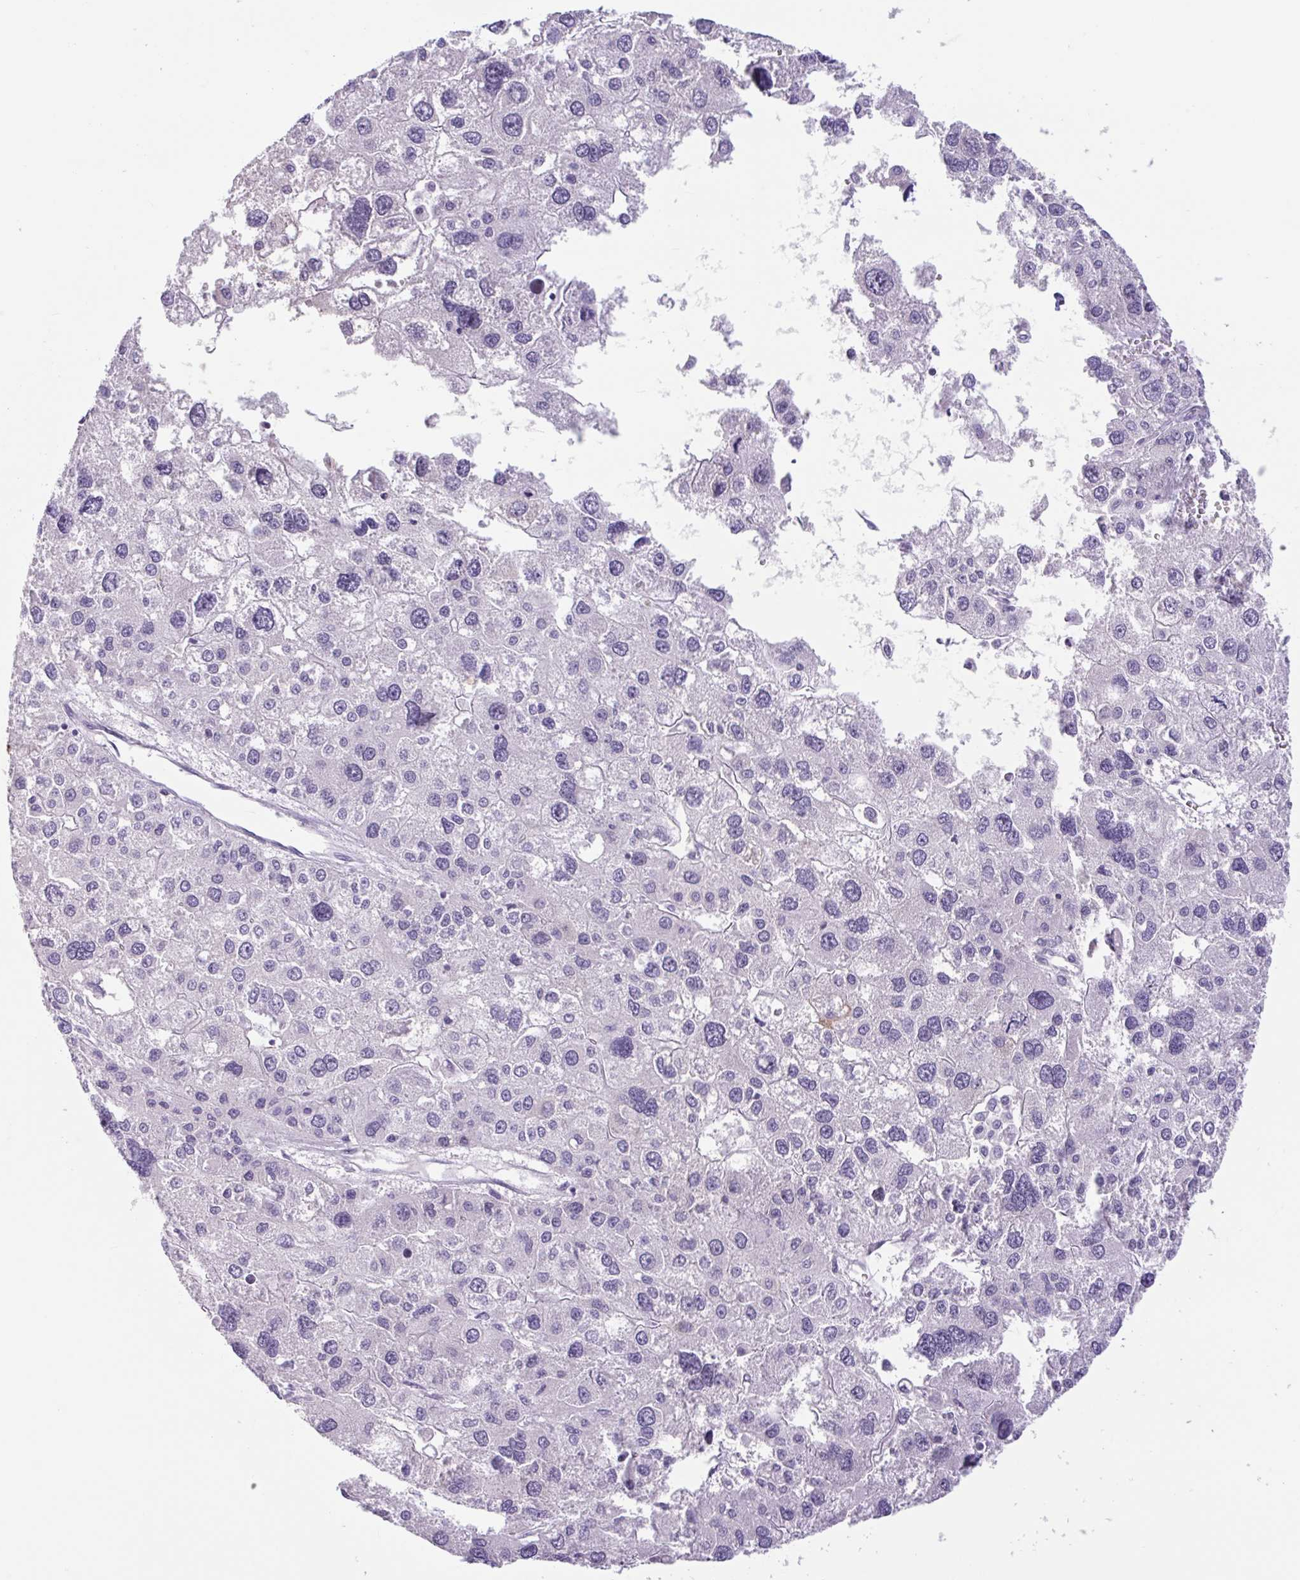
{"staining": {"intensity": "negative", "quantity": "none", "location": "none"}, "tissue": "liver cancer", "cell_type": "Tumor cells", "image_type": "cancer", "snomed": [{"axis": "morphology", "description": "Carcinoma, Hepatocellular, NOS"}, {"axis": "topography", "description": "Liver"}], "caption": "The IHC histopathology image has no significant staining in tumor cells of liver hepatocellular carcinoma tissue.", "gene": "CTSE", "patient": {"sex": "male", "age": 73}}